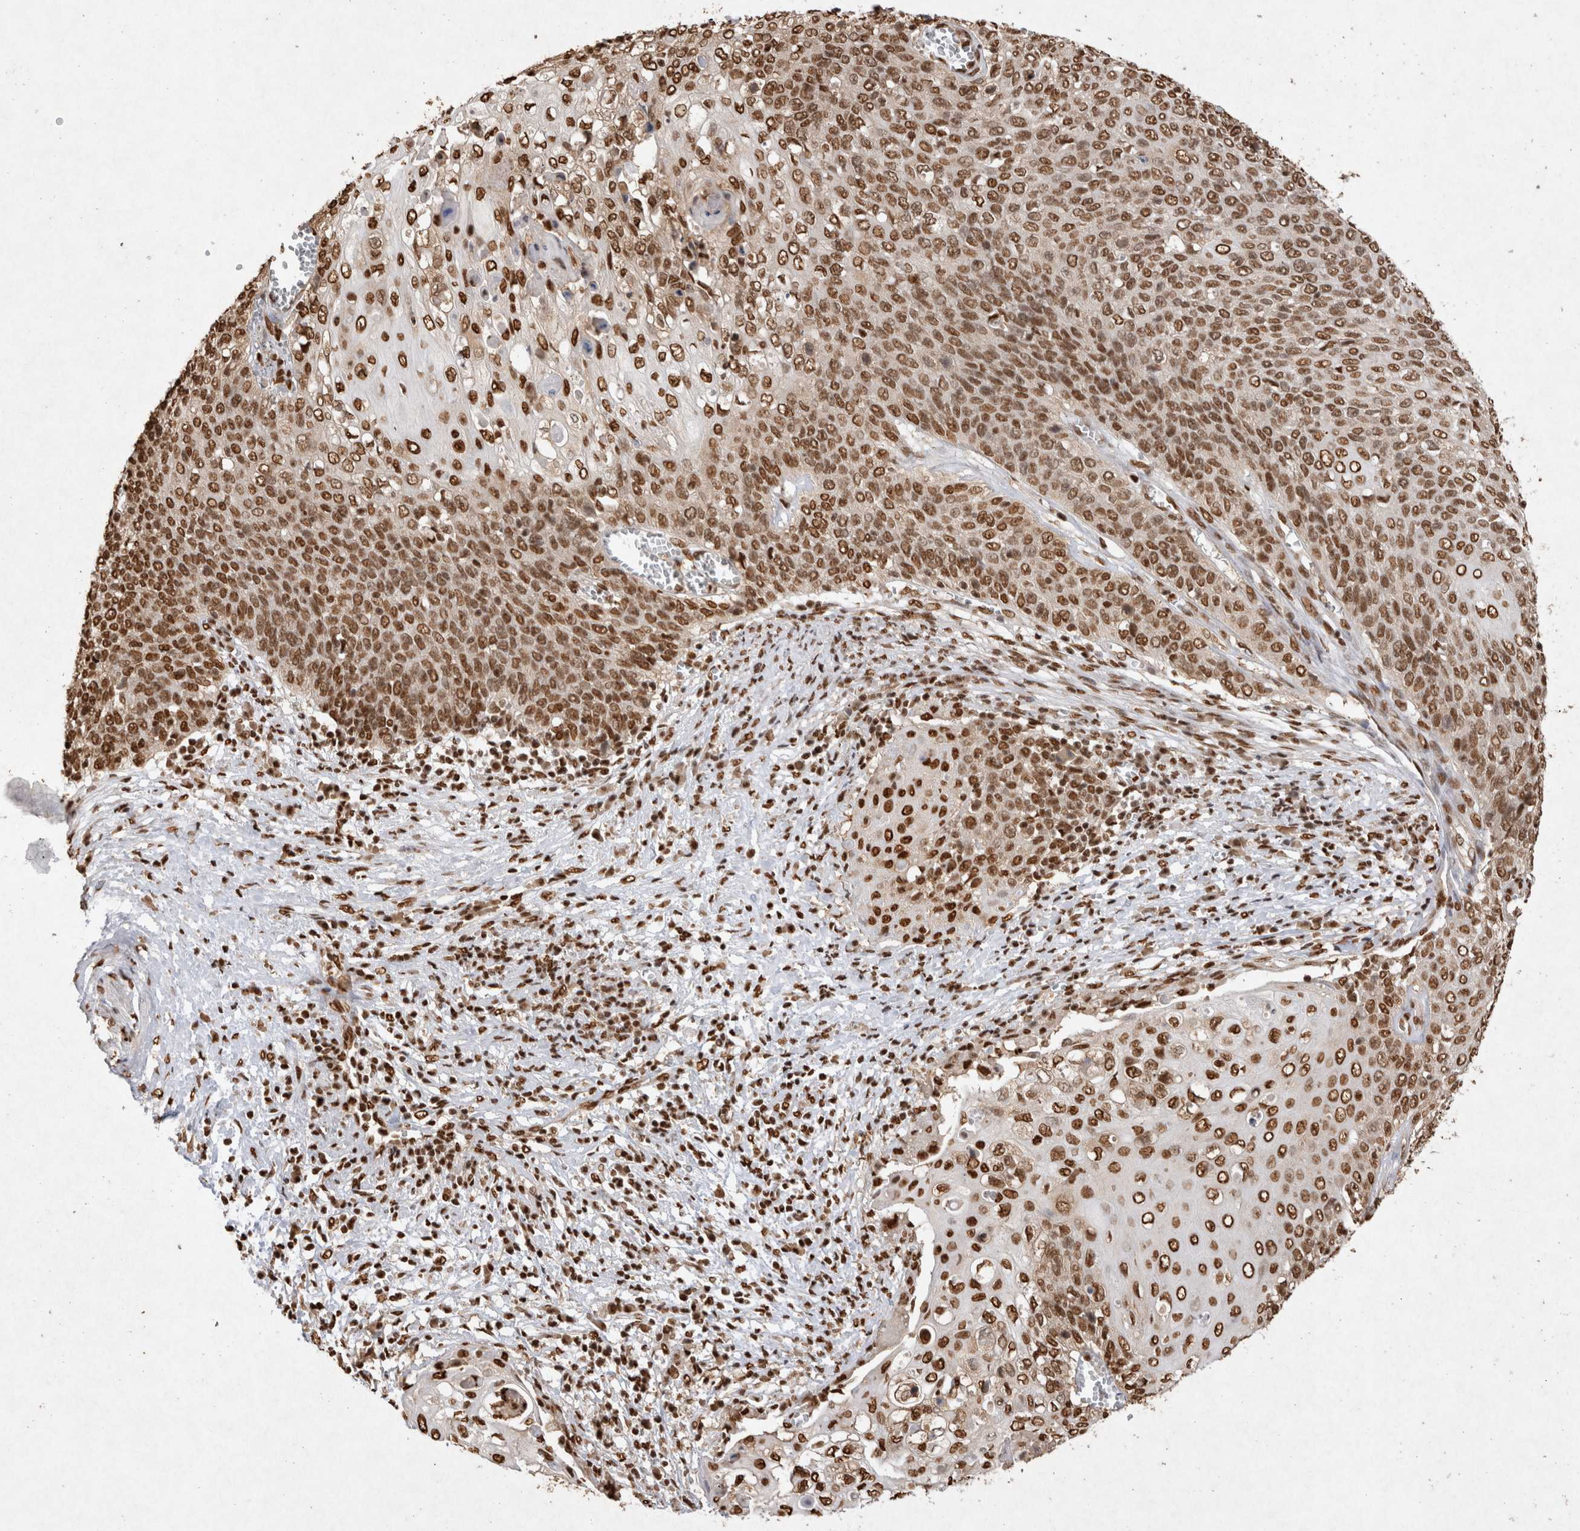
{"staining": {"intensity": "moderate", "quantity": ">75%", "location": "nuclear"}, "tissue": "cervical cancer", "cell_type": "Tumor cells", "image_type": "cancer", "snomed": [{"axis": "morphology", "description": "Squamous cell carcinoma, NOS"}, {"axis": "topography", "description": "Cervix"}], "caption": "About >75% of tumor cells in squamous cell carcinoma (cervical) reveal moderate nuclear protein positivity as visualized by brown immunohistochemical staining.", "gene": "HDGF", "patient": {"sex": "female", "age": 39}}